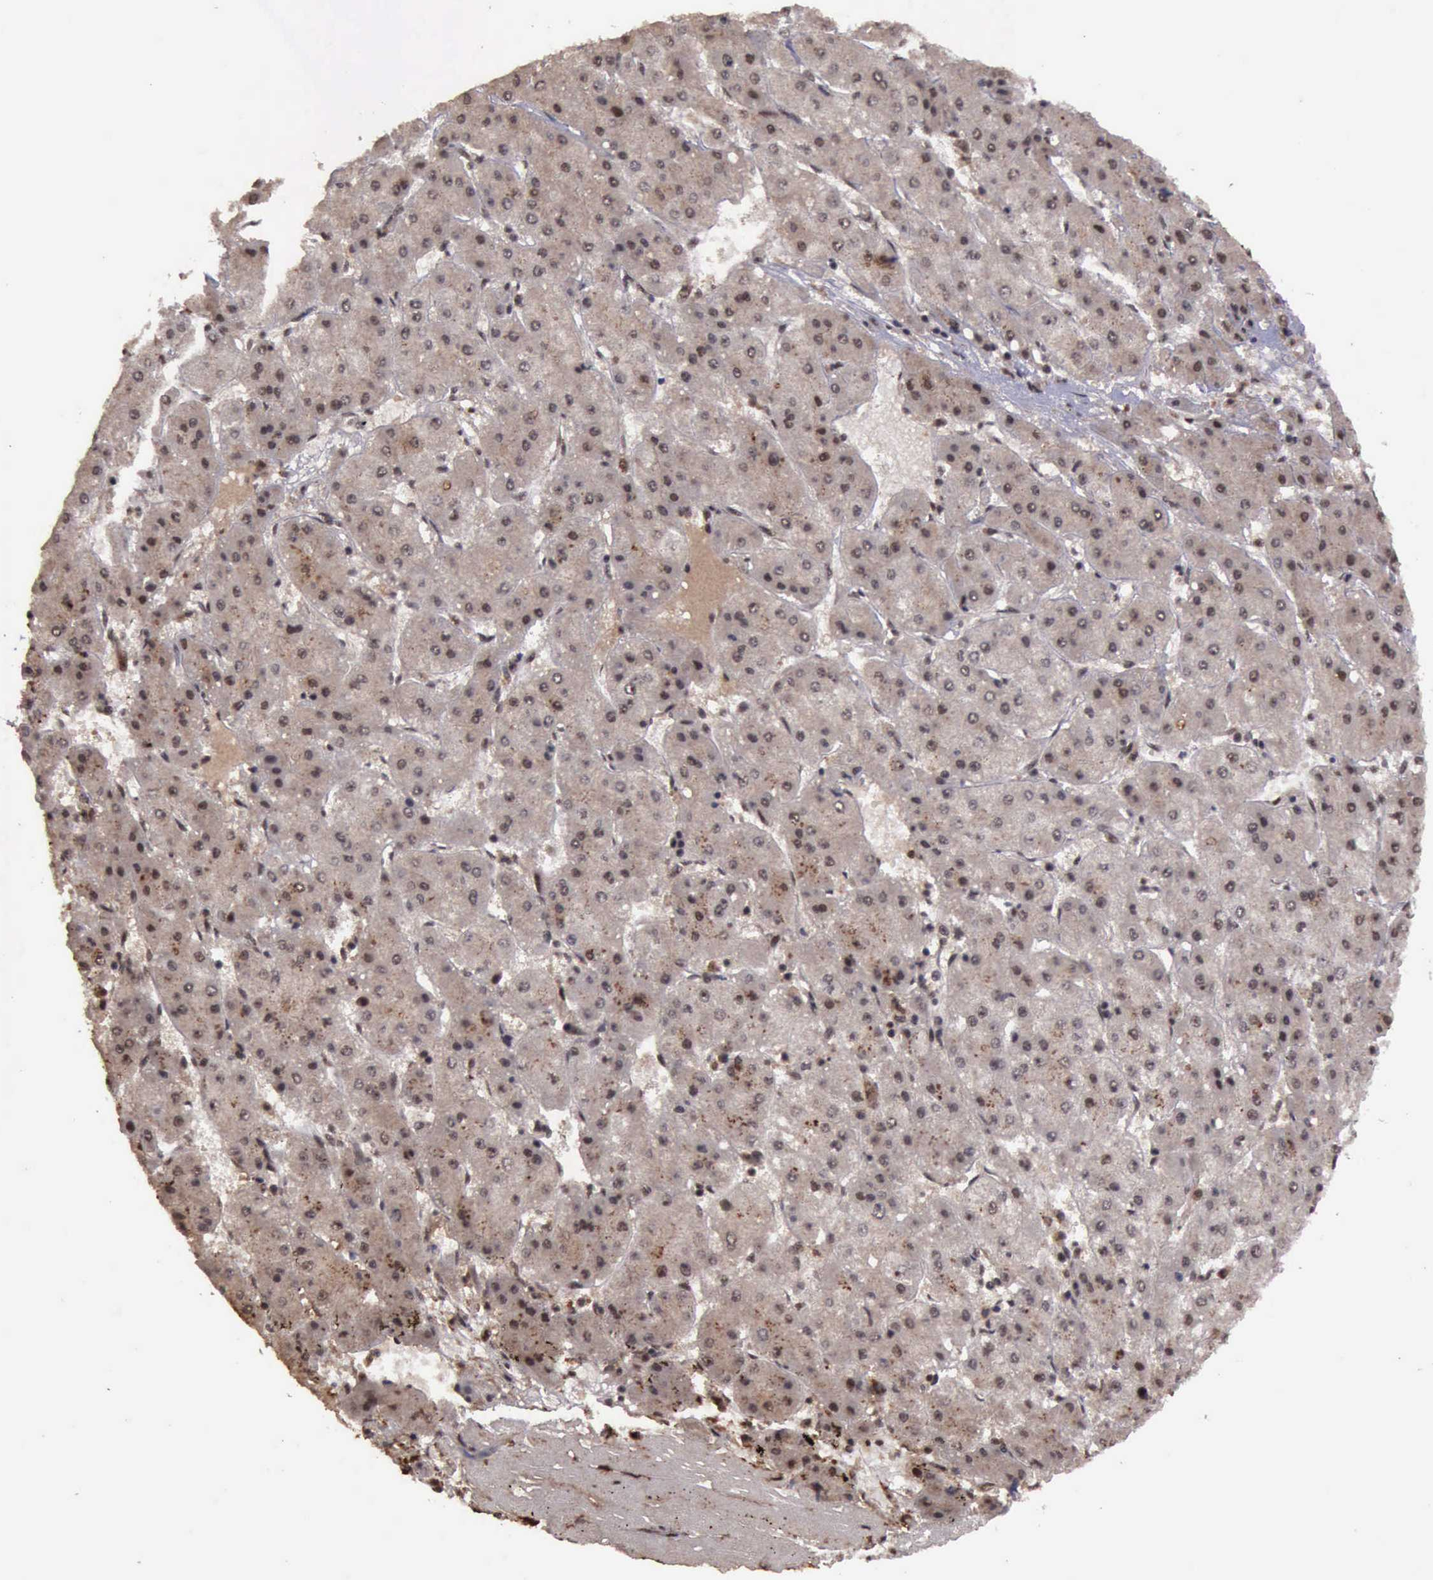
{"staining": {"intensity": "moderate", "quantity": ">75%", "location": "cytoplasmic/membranous,nuclear"}, "tissue": "liver cancer", "cell_type": "Tumor cells", "image_type": "cancer", "snomed": [{"axis": "morphology", "description": "Carcinoma, Hepatocellular, NOS"}, {"axis": "topography", "description": "Liver"}], "caption": "High-magnification brightfield microscopy of liver cancer stained with DAB (brown) and counterstained with hematoxylin (blue). tumor cells exhibit moderate cytoplasmic/membranous and nuclear positivity is identified in about>75% of cells. (brown staining indicates protein expression, while blue staining denotes nuclei).", "gene": "TRMT2A", "patient": {"sex": "female", "age": 52}}